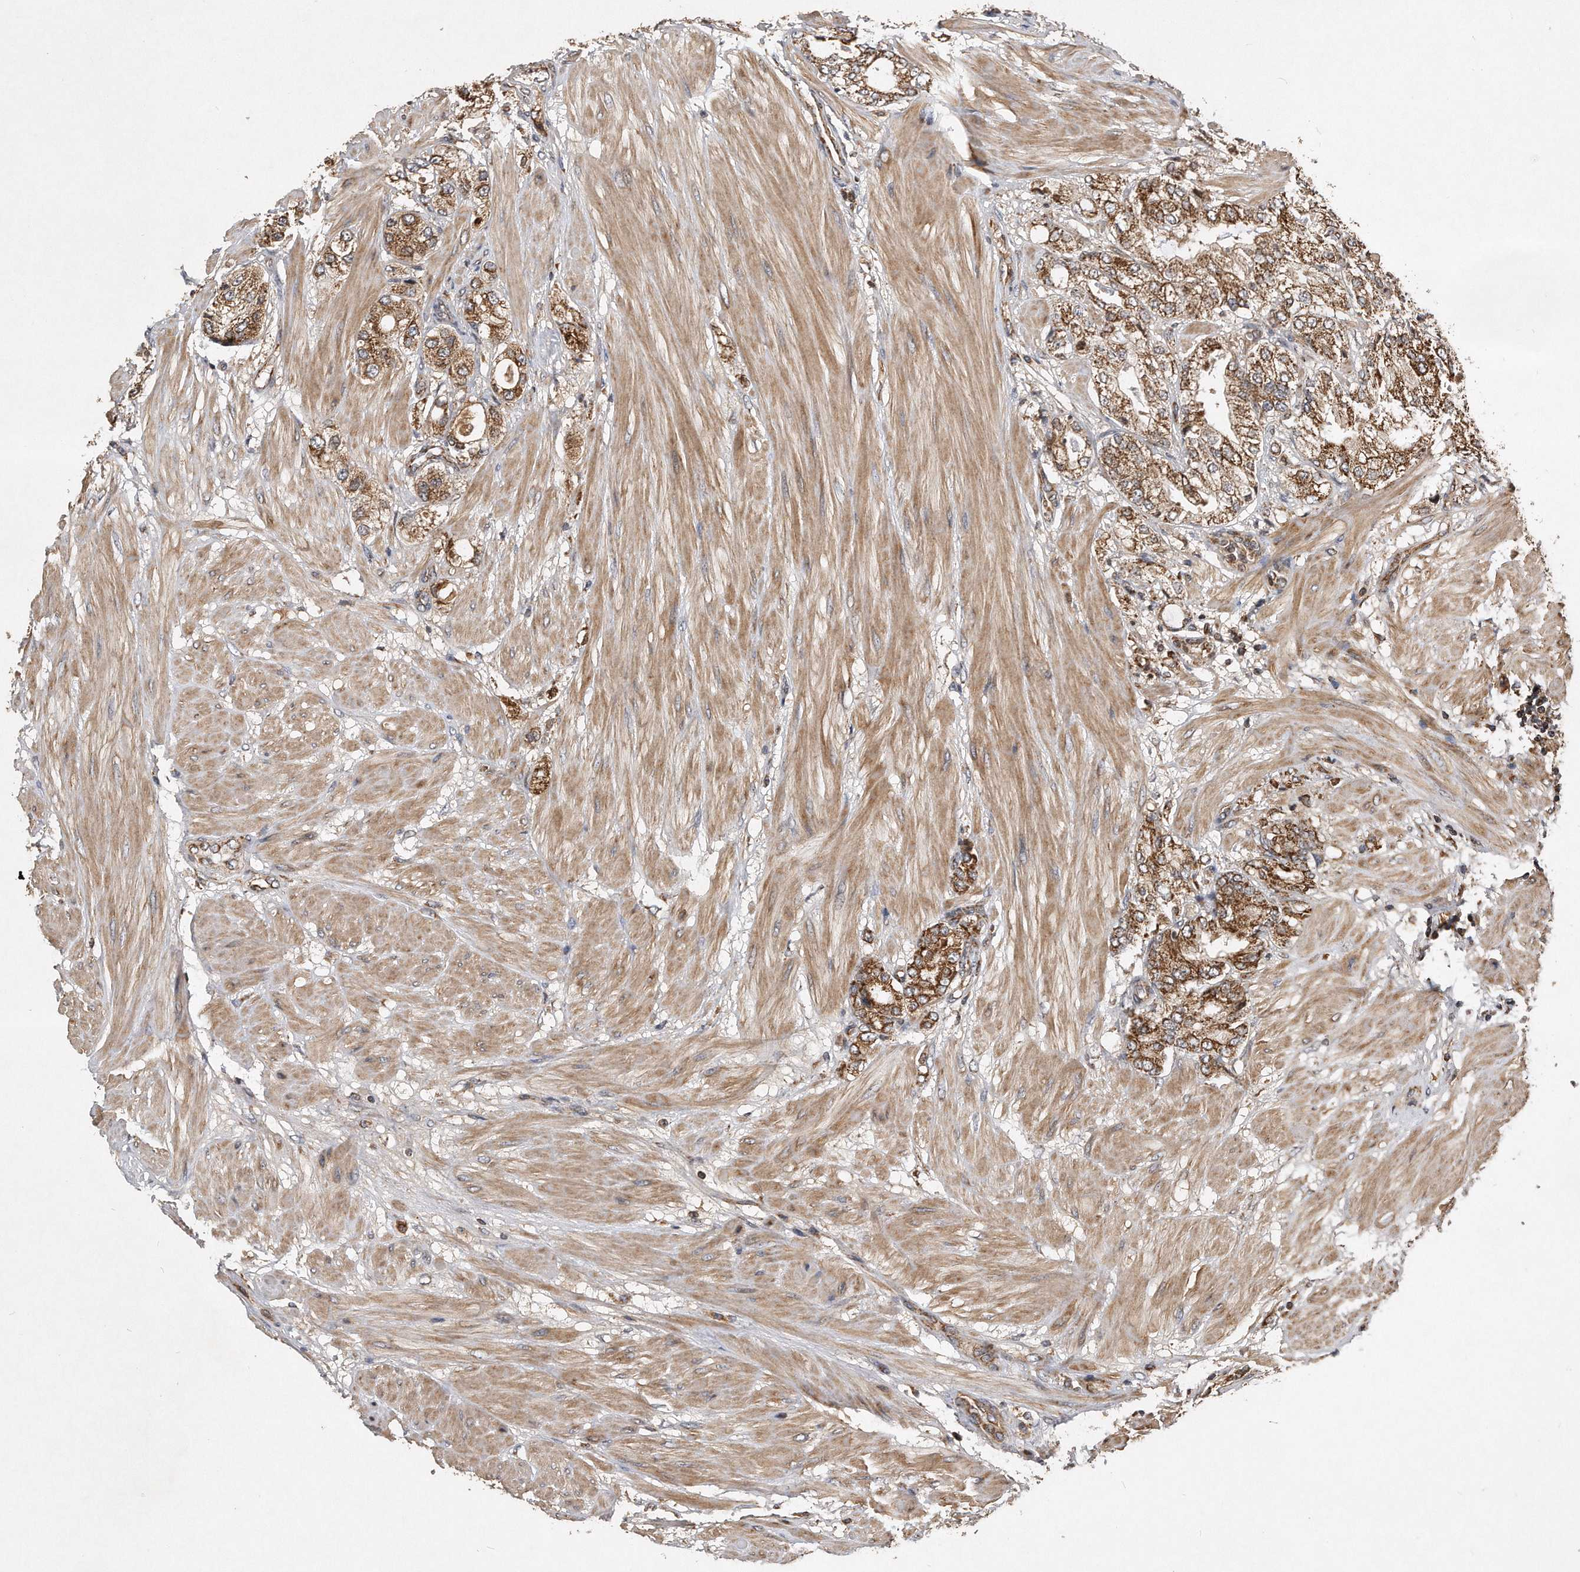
{"staining": {"intensity": "moderate", "quantity": ">75%", "location": "cytoplasmic/membranous"}, "tissue": "prostate cancer", "cell_type": "Tumor cells", "image_type": "cancer", "snomed": [{"axis": "morphology", "description": "Adenocarcinoma, High grade"}, {"axis": "topography", "description": "Prostate"}], "caption": "Prostate cancer (adenocarcinoma (high-grade)) stained with immunohistochemistry reveals moderate cytoplasmic/membranous expression in about >75% of tumor cells. Nuclei are stained in blue.", "gene": "PPP5C", "patient": {"sex": "male", "age": 50}}